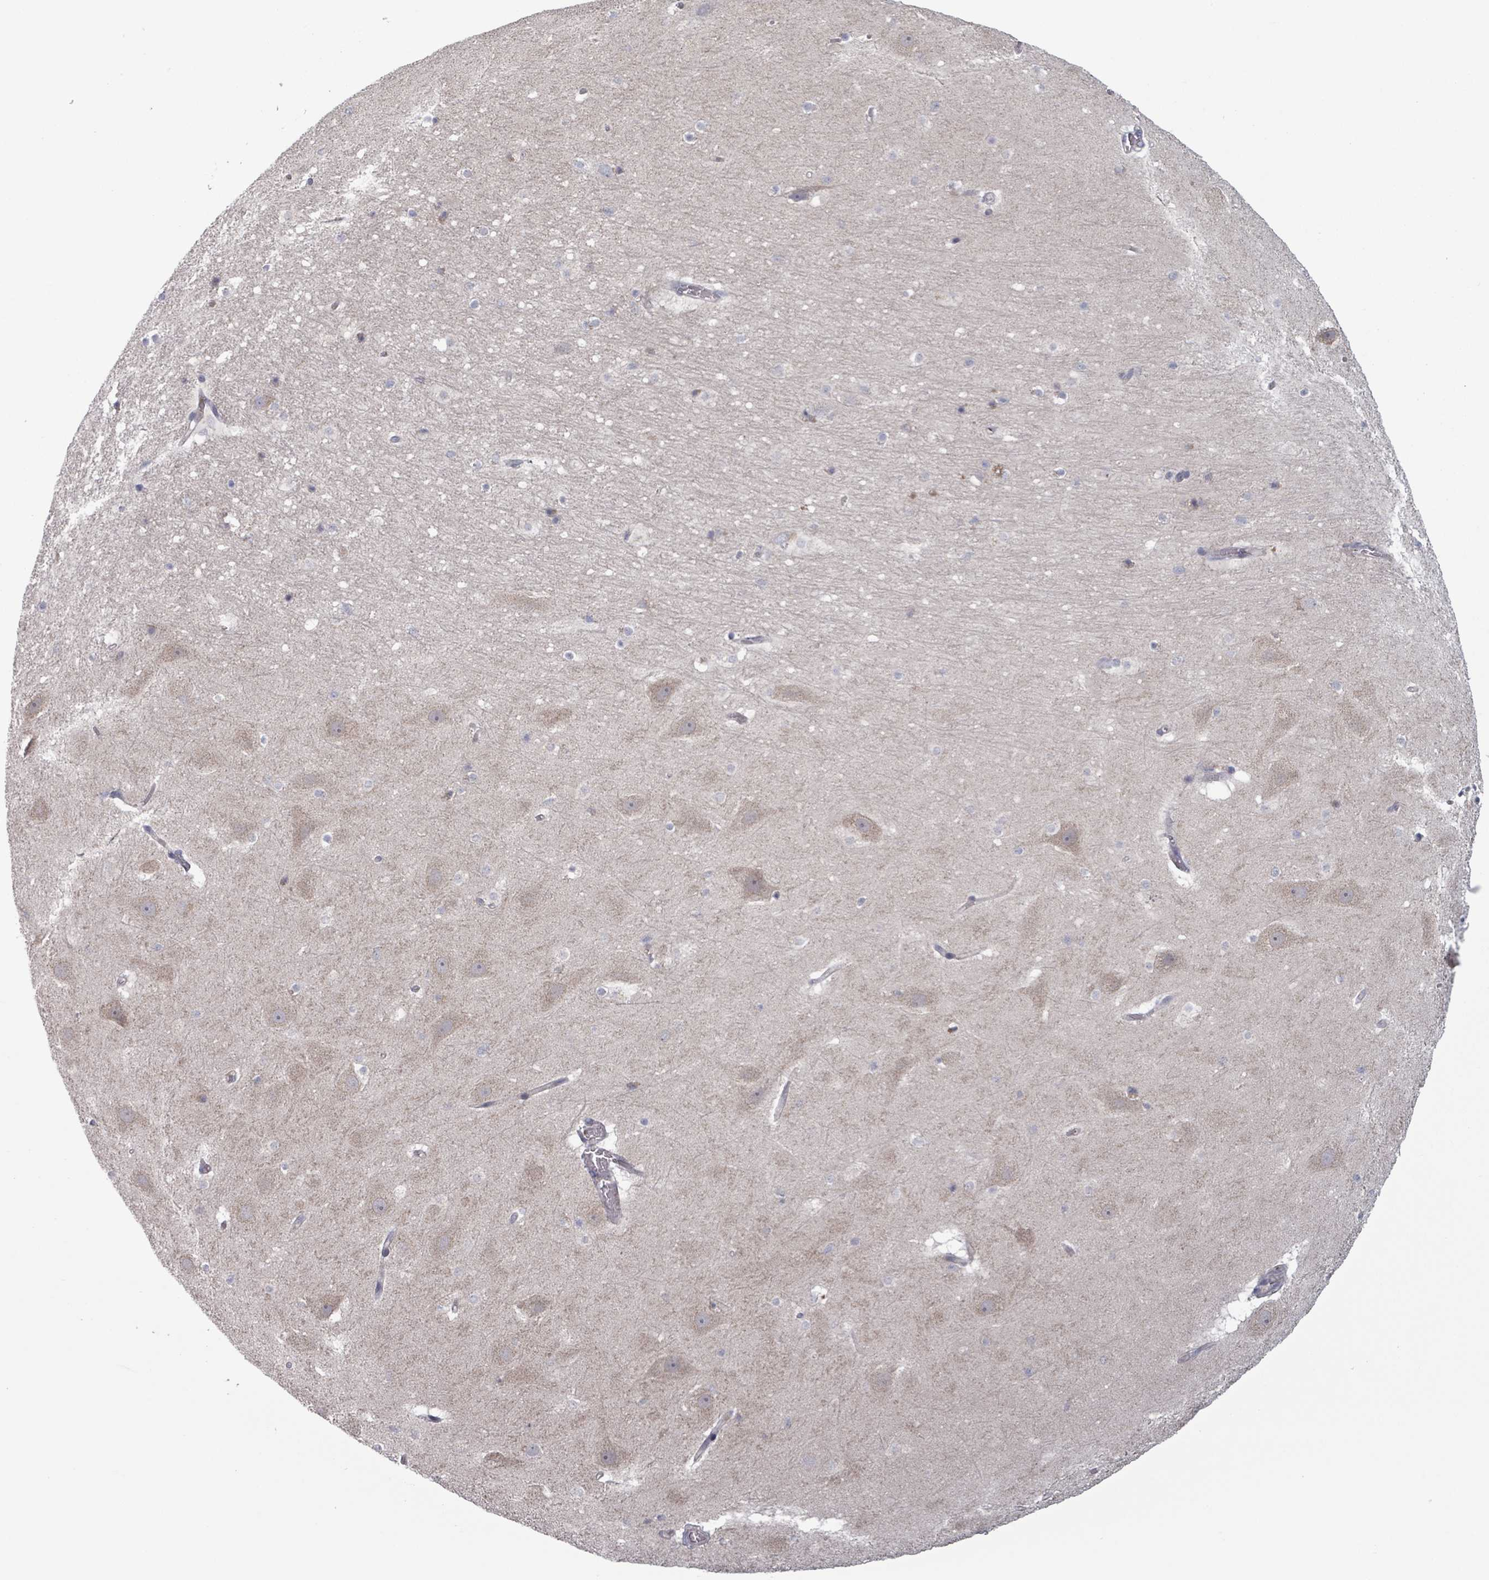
{"staining": {"intensity": "weak", "quantity": "25%-75%", "location": "cytoplasmic/membranous"}, "tissue": "hippocampus", "cell_type": "Glial cells", "image_type": "normal", "snomed": [{"axis": "morphology", "description": "Normal tissue, NOS"}, {"axis": "topography", "description": "Hippocampus"}], "caption": "Protein analysis of benign hippocampus demonstrates weak cytoplasmic/membranous expression in approximately 25%-75% of glial cells.", "gene": "FKBP1A", "patient": {"sex": "male", "age": 37}}